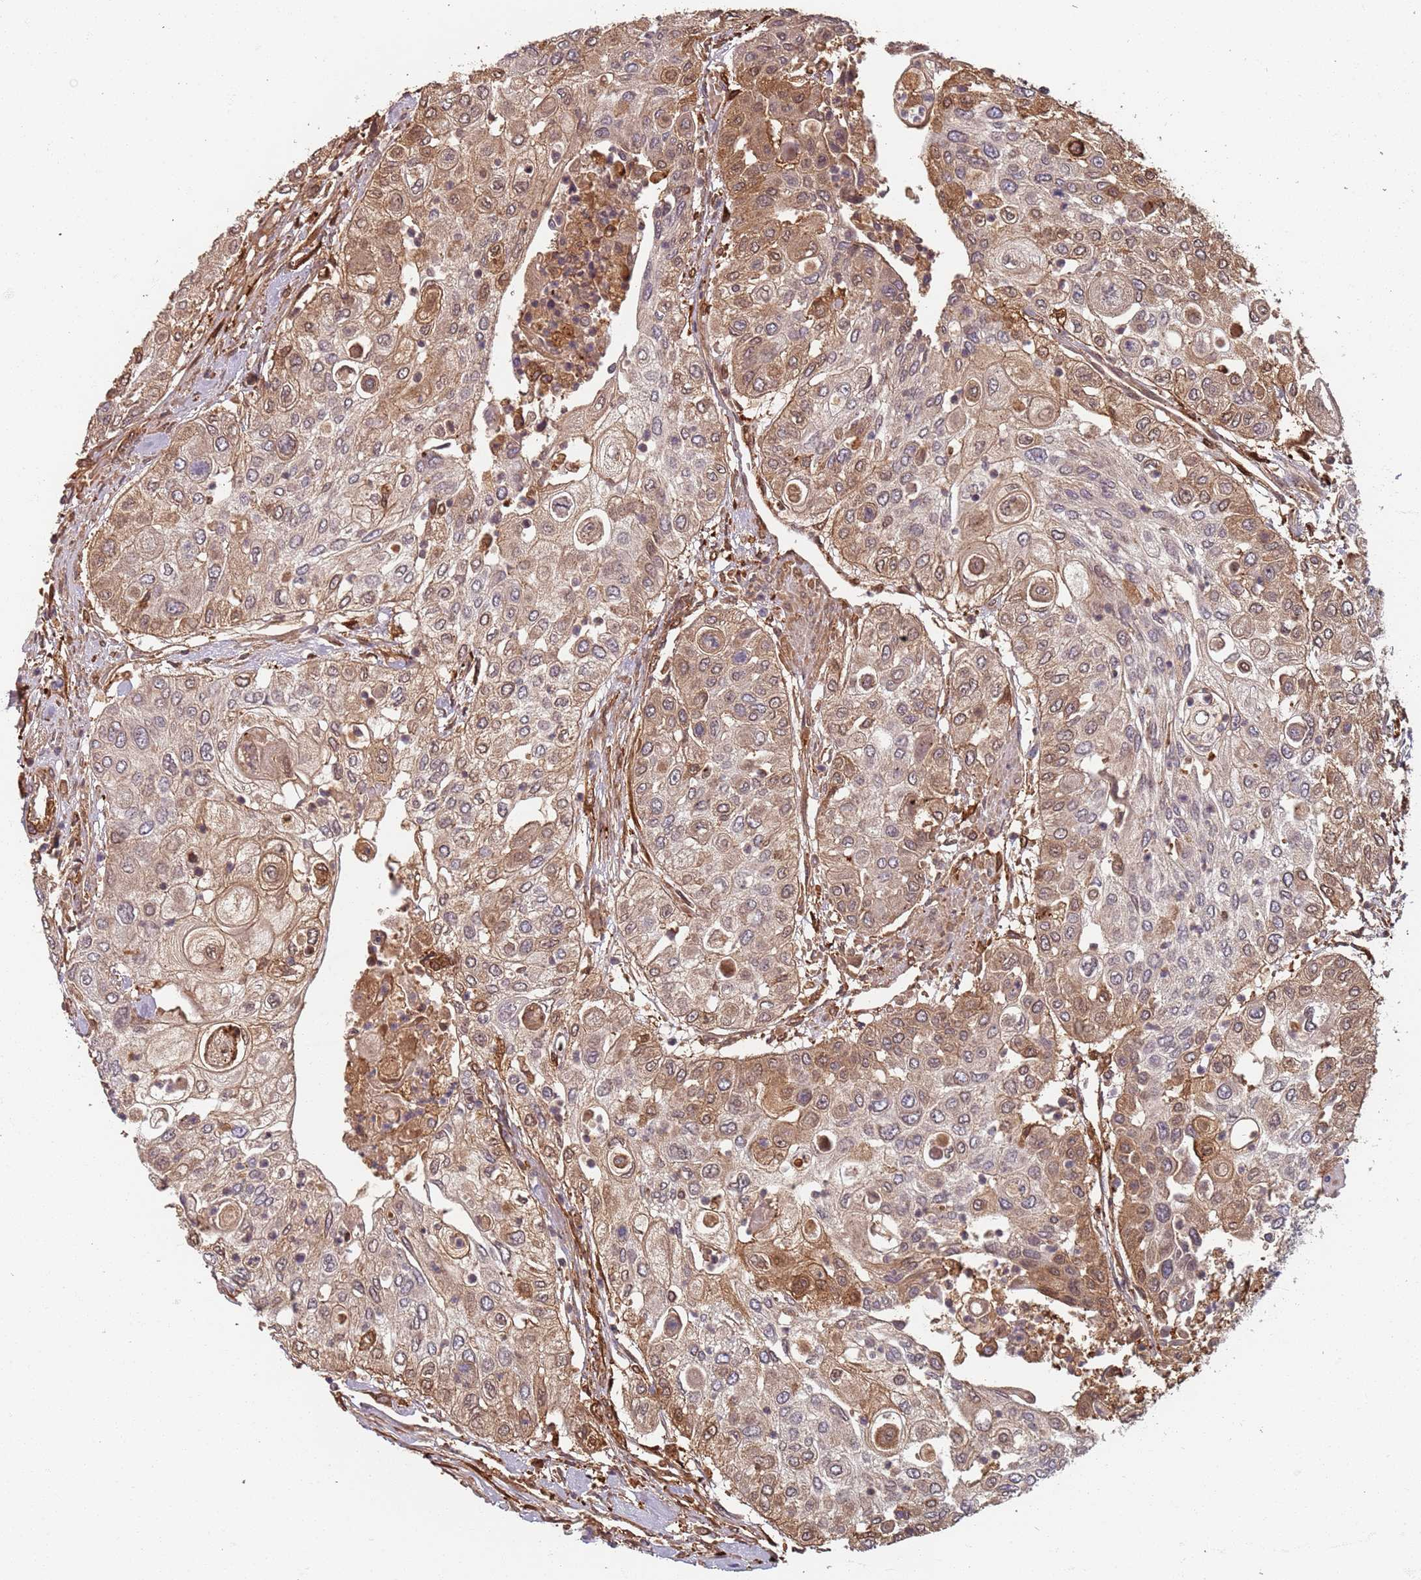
{"staining": {"intensity": "weak", "quantity": "25%-75%", "location": "cytoplasmic/membranous,nuclear"}, "tissue": "urothelial cancer", "cell_type": "Tumor cells", "image_type": "cancer", "snomed": [{"axis": "morphology", "description": "Urothelial carcinoma, High grade"}, {"axis": "topography", "description": "Urinary bladder"}], "caption": "Immunohistochemistry (IHC) photomicrograph of urothelial carcinoma (high-grade) stained for a protein (brown), which displays low levels of weak cytoplasmic/membranous and nuclear staining in about 25%-75% of tumor cells.", "gene": "SDCCAG8", "patient": {"sex": "female", "age": 79}}